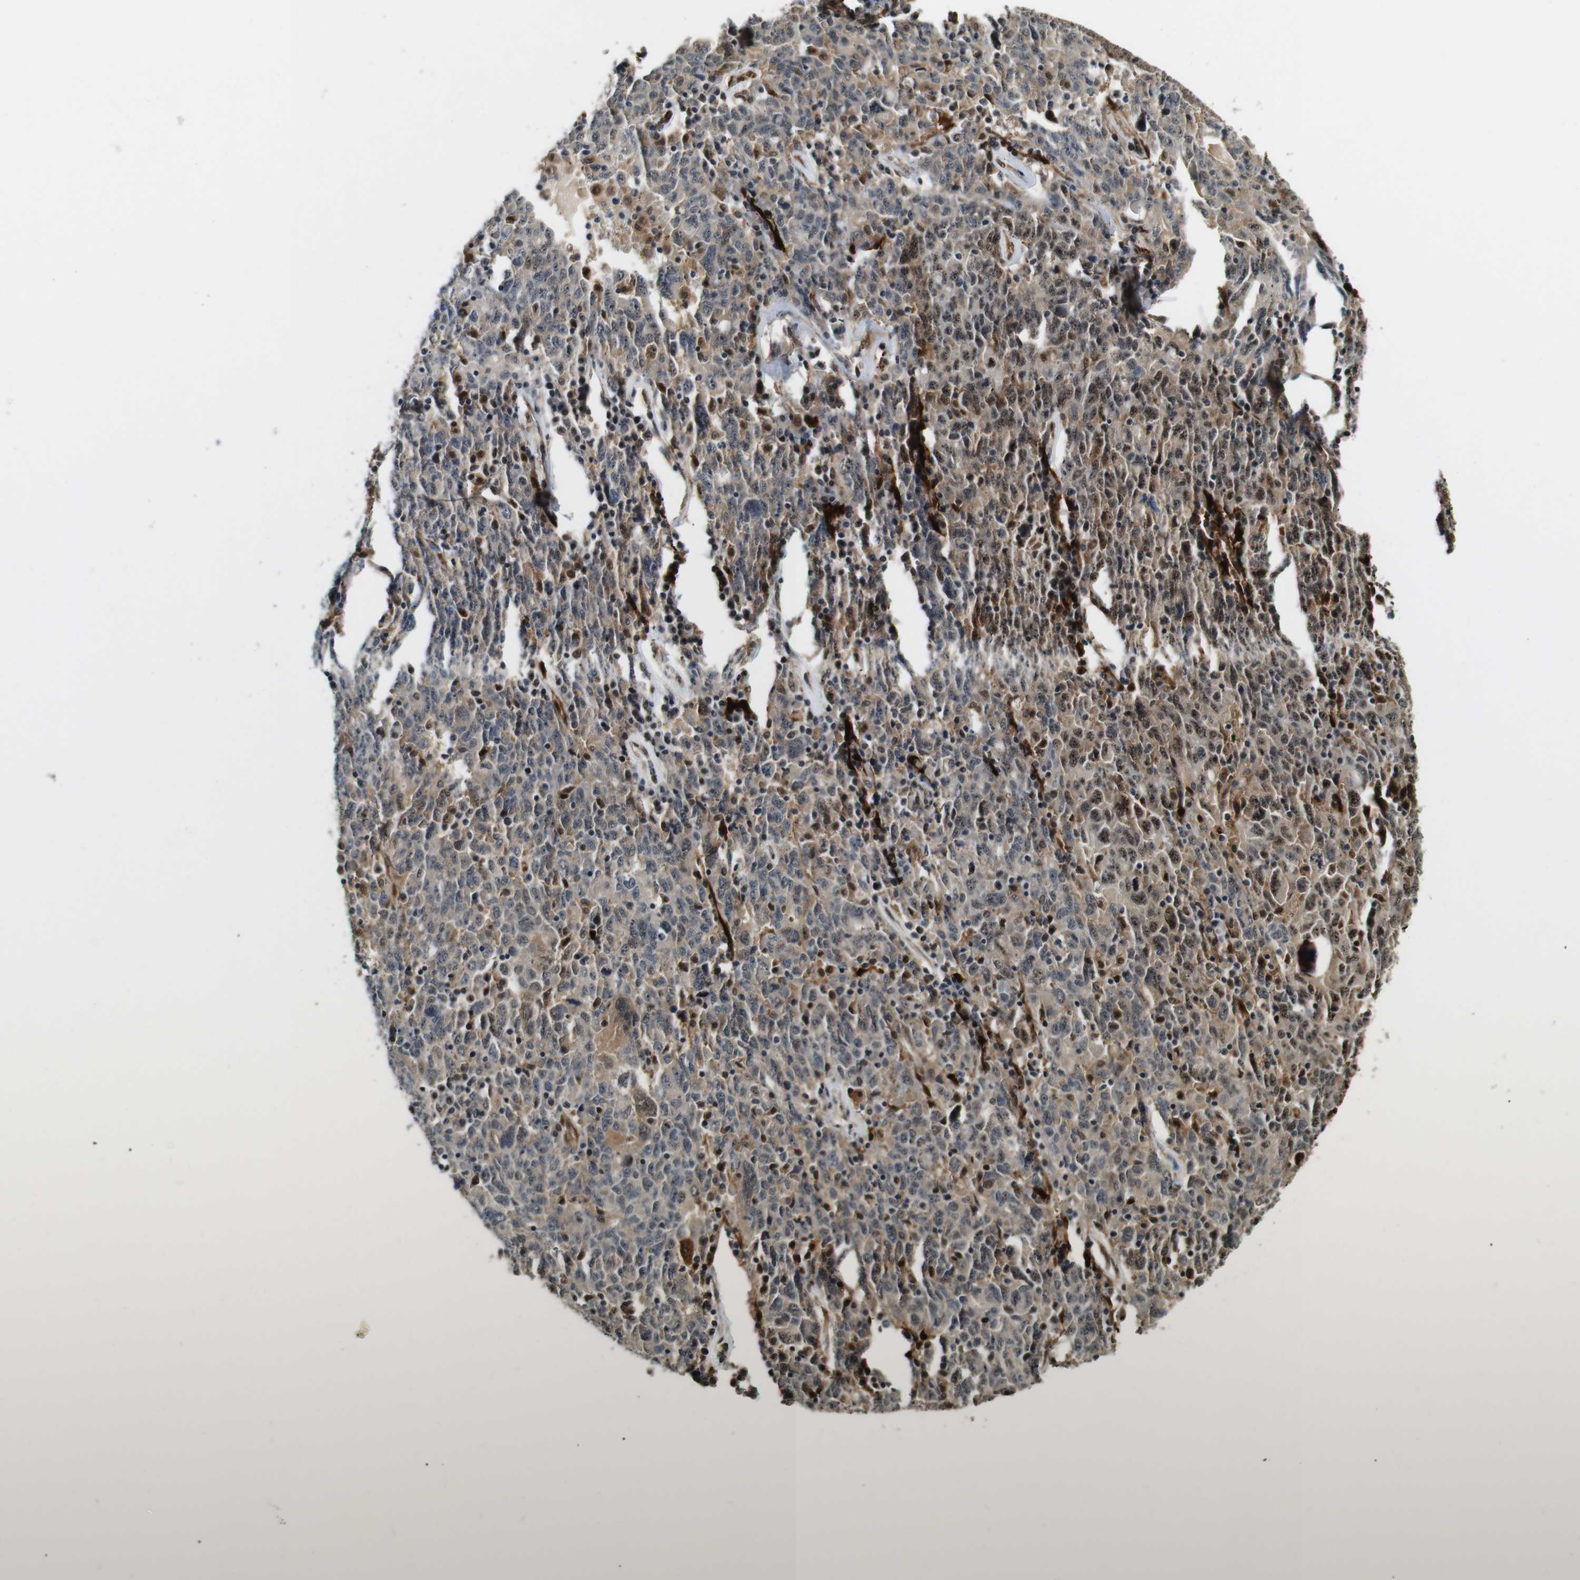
{"staining": {"intensity": "moderate", "quantity": "25%-75%", "location": "cytoplasmic/membranous,nuclear"}, "tissue": "ovarian cancer", "cell_type": "Tumor cells", "image_type": "cancer", "snomed": [{"axis": "morphology", "description": "Carcinoma, endometroid"}, {"axis": "topography", "description": "Ovary"}], "caption": "Ovarian cancer tissue shows moderate cytoplasmic/membranous and nuclear positivity in about 25%-75% of tumor cells, visualized by immunohistochemistry. The protein of interest is shown in brown color, while the nuclei are stained blue.", "gene": "LXN", "patient": {"sex": "female", "age": 62}}